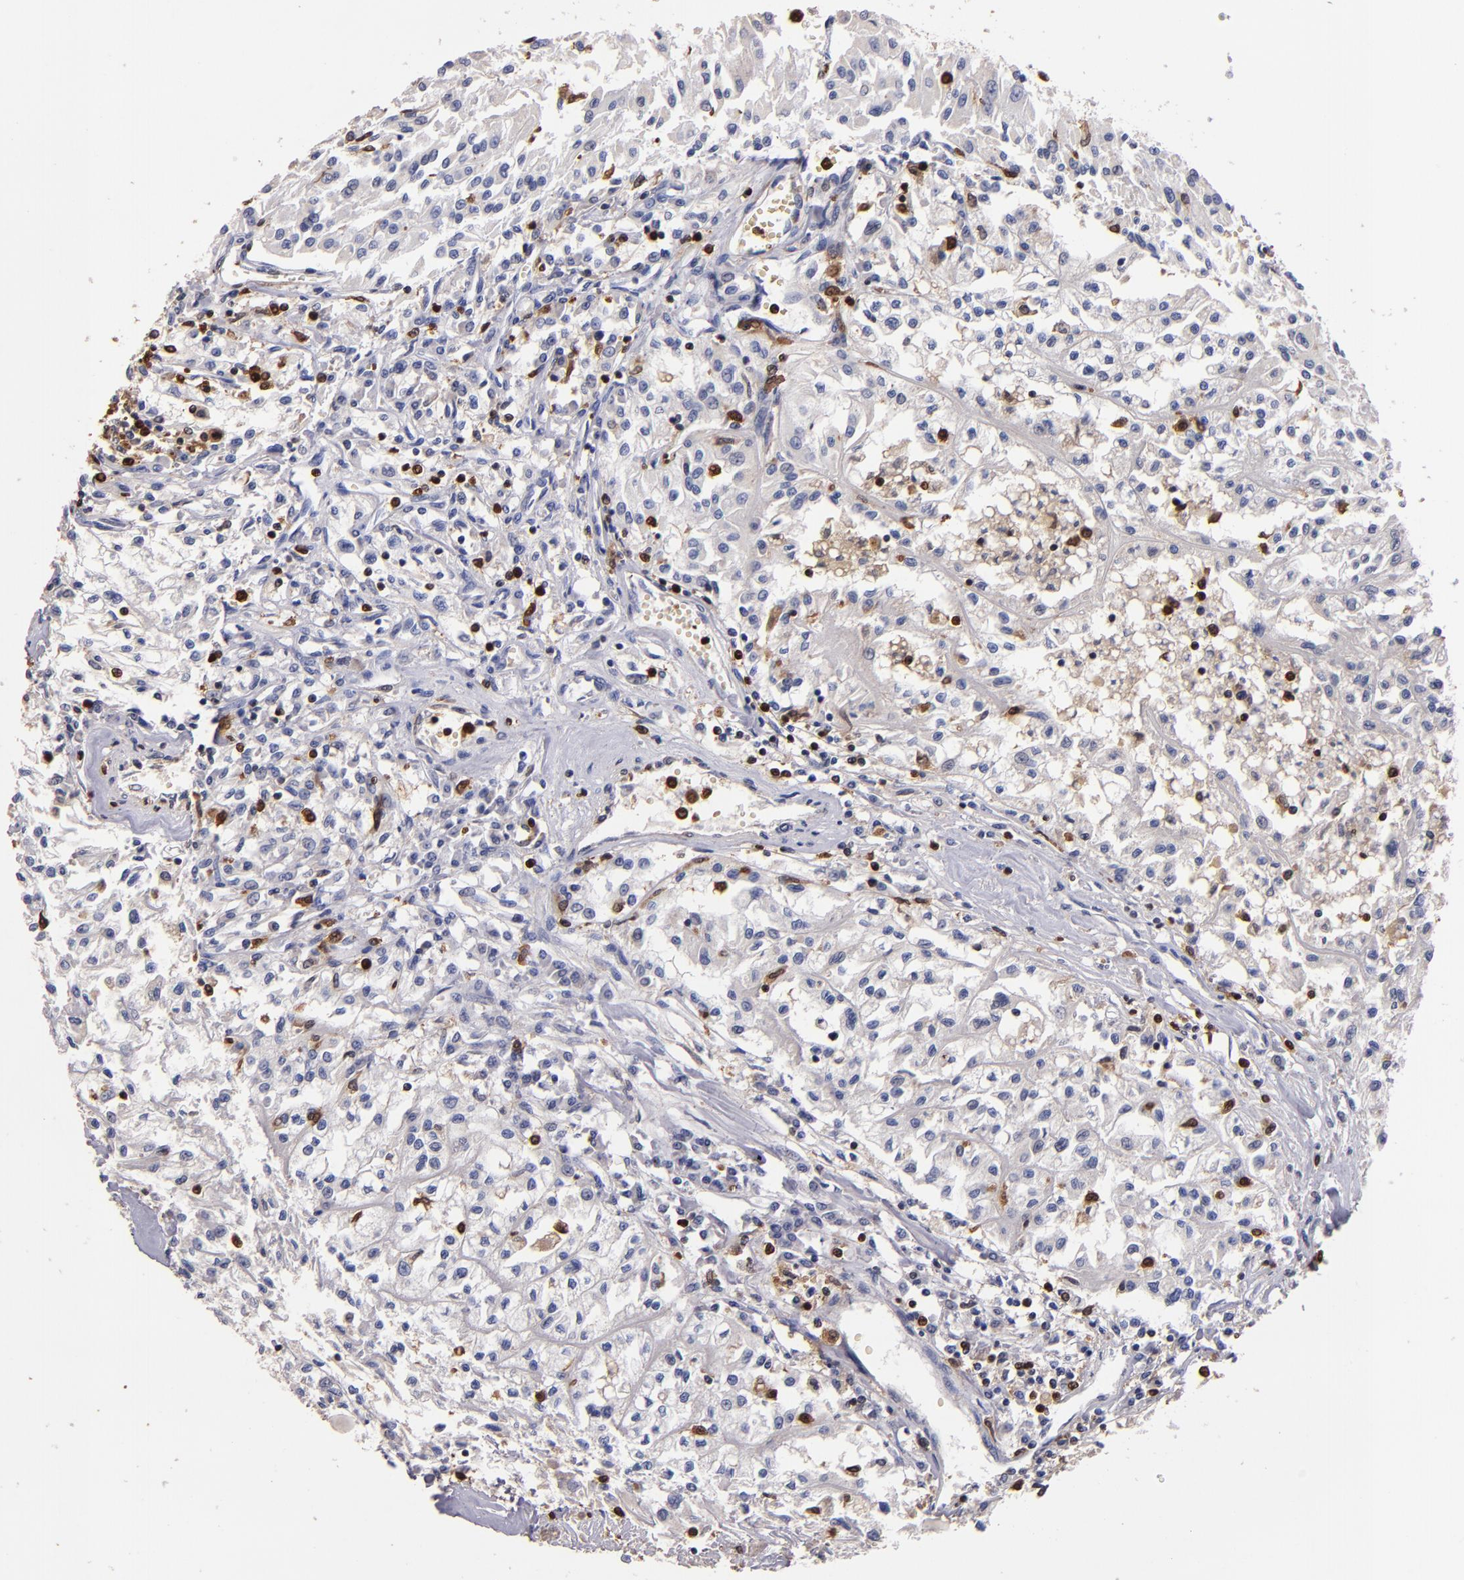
{"staining": {"intensity": "negative", "quantity": "none", "location": "none"}, "tissue": "renal cancer", "cell_type": "Tumor cells", "image_type": "cancer", "snomed": [{"axis": "morphology", "description": "Adenocarcinoma, NOS"}, {"axis": "topography", "description": "Kidney"}], "caption": "DAB immunohistochemical staining of renal cancer (adenocarcinoma) demonstrates no significant expression in tumor cells.", "gene": "S100A4", "patient": {"sex": "male", "age": 78}}